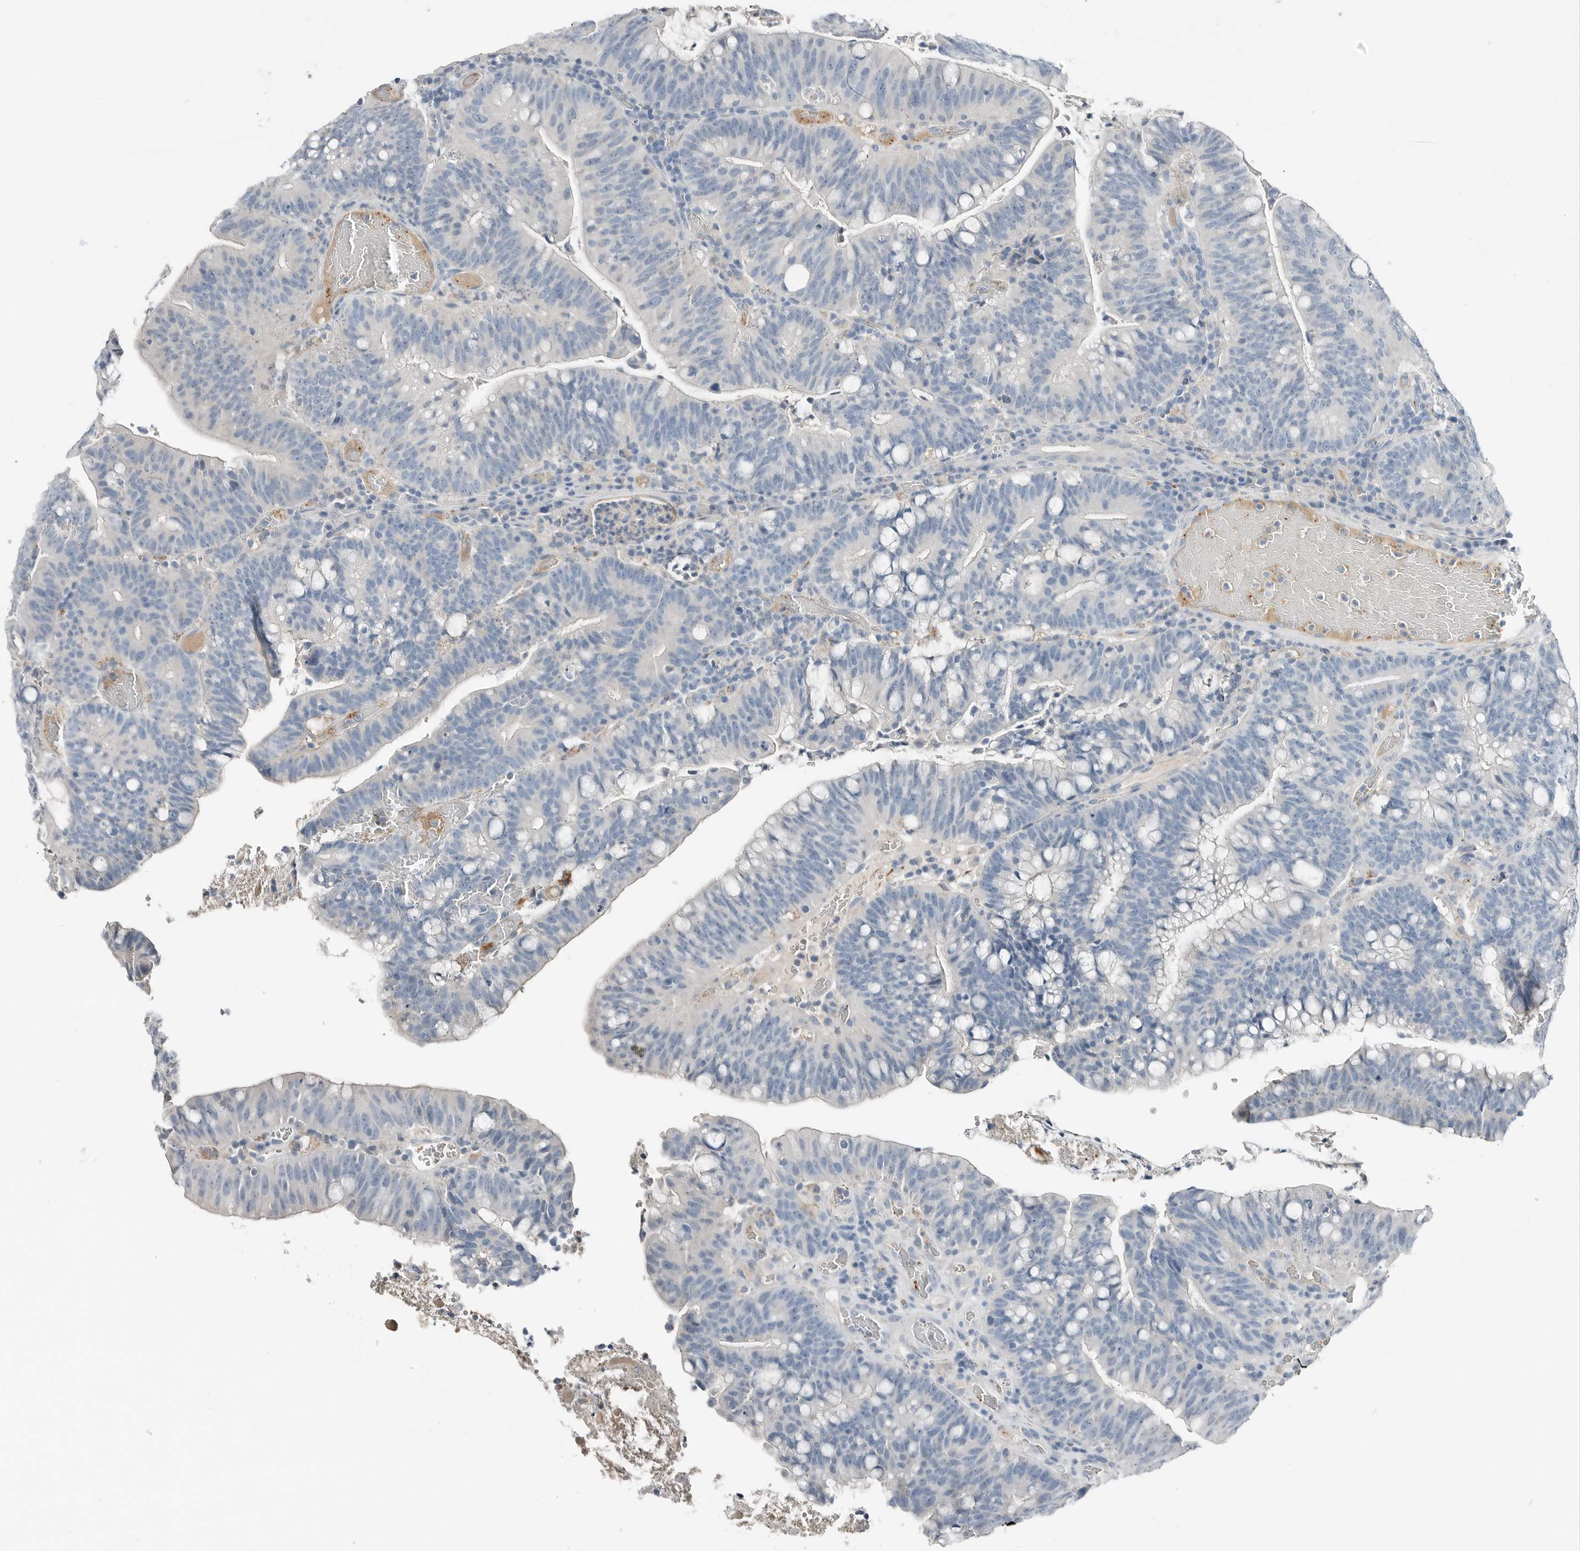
{"staining": {"intensity": "negative", "quantity": "none", "location": "none"}, "tissue": "colorectal cancer", "cell_type": "Tumor cells", "image_type": "cancer", "snomed": [{"axis": "morphology", "description": "Adenocarcinoma, NOS"}, {"axis": "topography", "description": "Colon"}], "caption": "Immunohistochemistry (IHC) photomicrograph of neoplastic tissue: human colorectal adenocarcinoma stained with DAB reveals no significant protein staining in tumor cells.", "gene": "SERPINB7", "patient": {"sex": "female", "age": 66}}